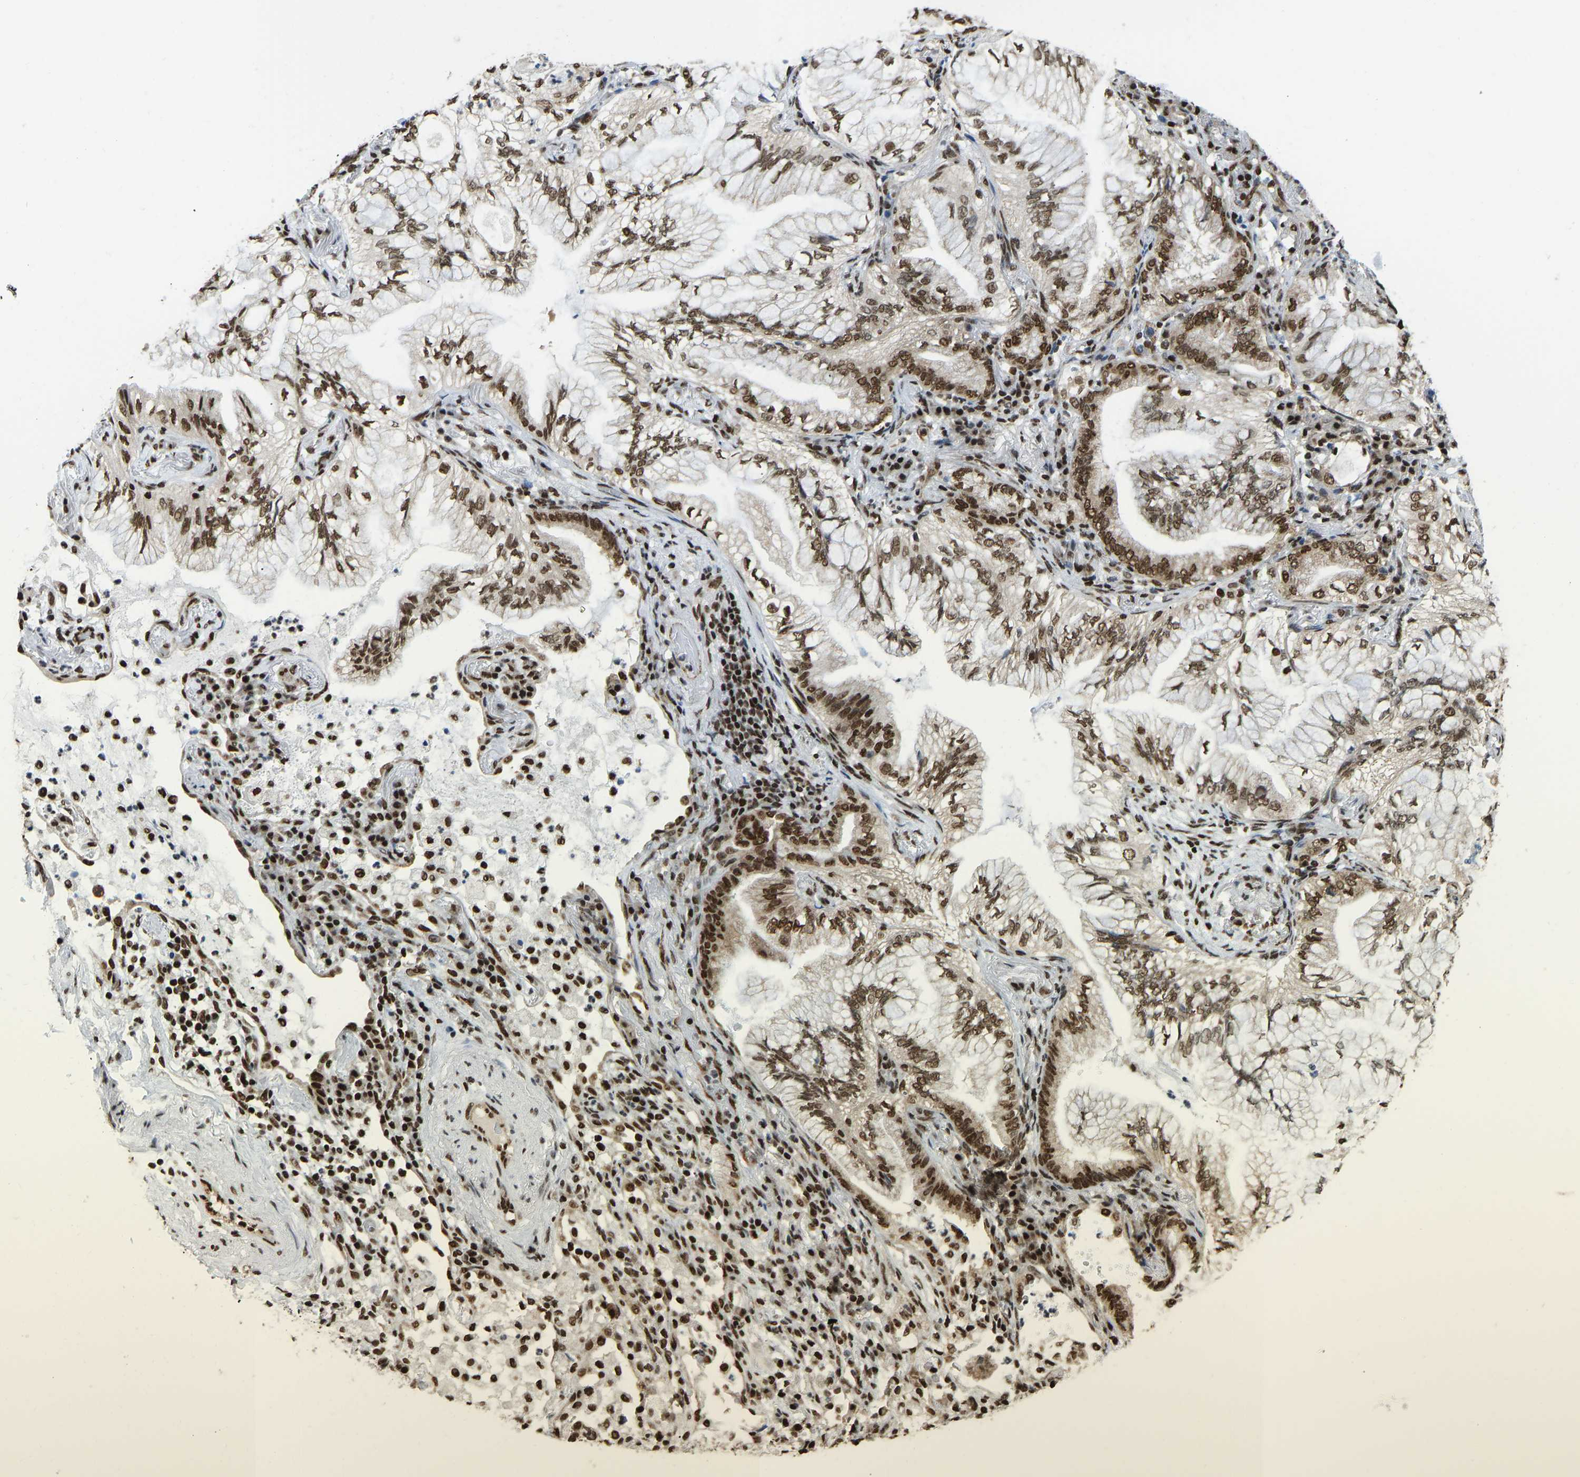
{"staining": {"intensity": "strong", "quantity": ">75%", "location": "nuclear"}, "tissue": "lung cancer", "cell_type": "Tumor cells", "image_type": "cancer", "snomed": [{"axis": "morphology", "description": "Adenocarcinoma, NOS"}, {"axis": "topography", "description": "Lung"}], "caption": "DAB immunohistochemical staining of lung cancer (adenocarcinoma) exhibits strong nuclear protein staining in about >75% of tumor cells. The staining is performed using DAB brown chromogen to label protein expression. The nuclei are counter-stained blue using hematoxylin.", "gene": "ZSCAN20", "patient": {"sex": "female", "age": 70}}